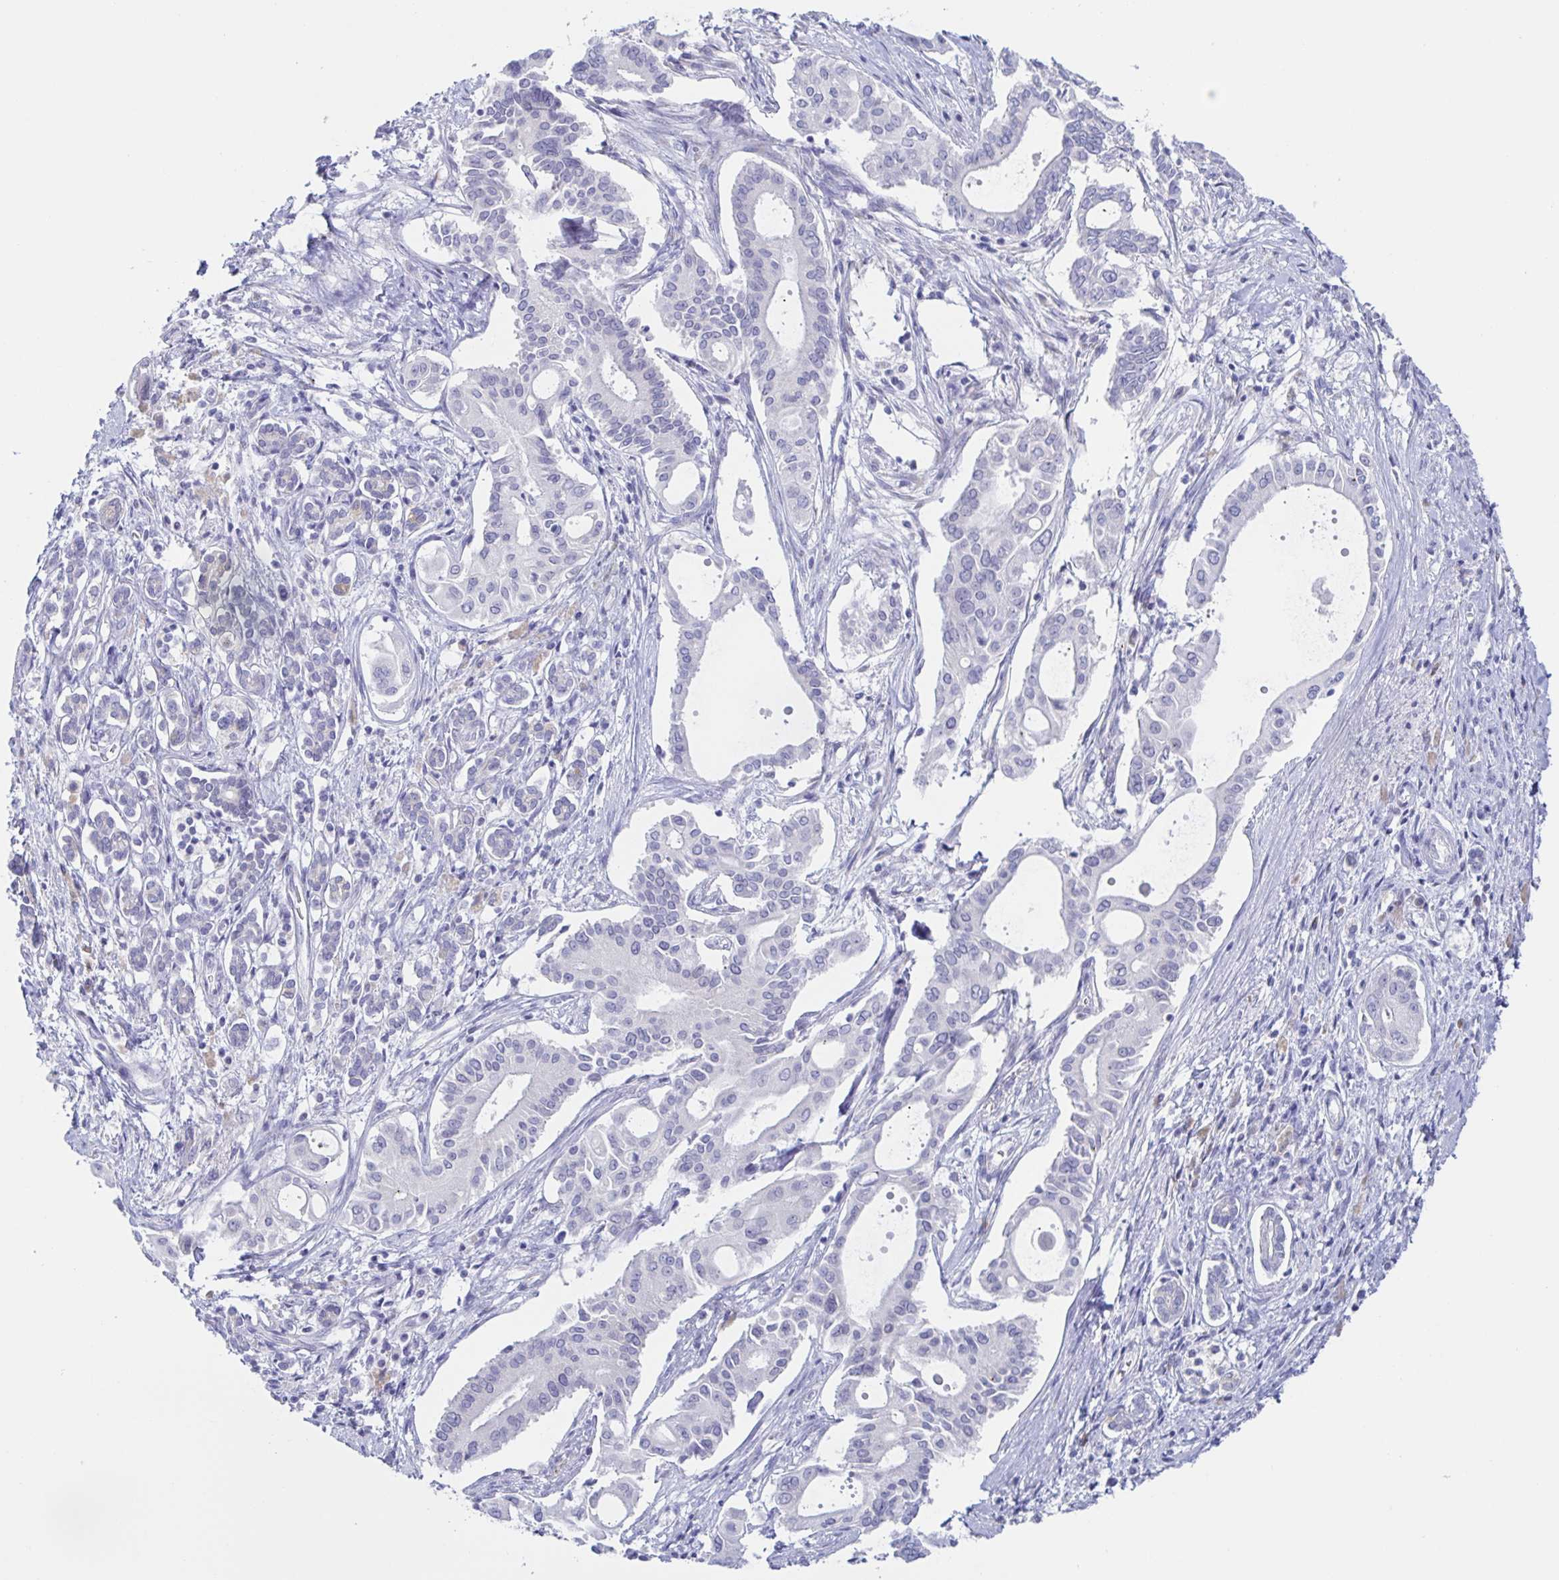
{"staining": {"intensity": "negative", "quantity": "none", "location": "none"}, "tissue": "pancreatic cancer", "cell_type": "Tumor cells", "image_type": "cancer", "snomed": [{"axis": "morphology", "description": "Adenocarcinoma, NOS"}, {"axis": "topography", "description": "Pancreas"}], "caption": "Histopathology image shows no significant protein positivity in tumor cells of adenocarcinoma (pancreatic). The staining was performed using DAB (3,3'-diaminobenzidine) to visualize the protein expression in brown, while the nuclei were stained in blue with hematoxylin (Magnification: 20x).", "gene": "SIAH3", "patient": {"sex": "female", "age": 68}}